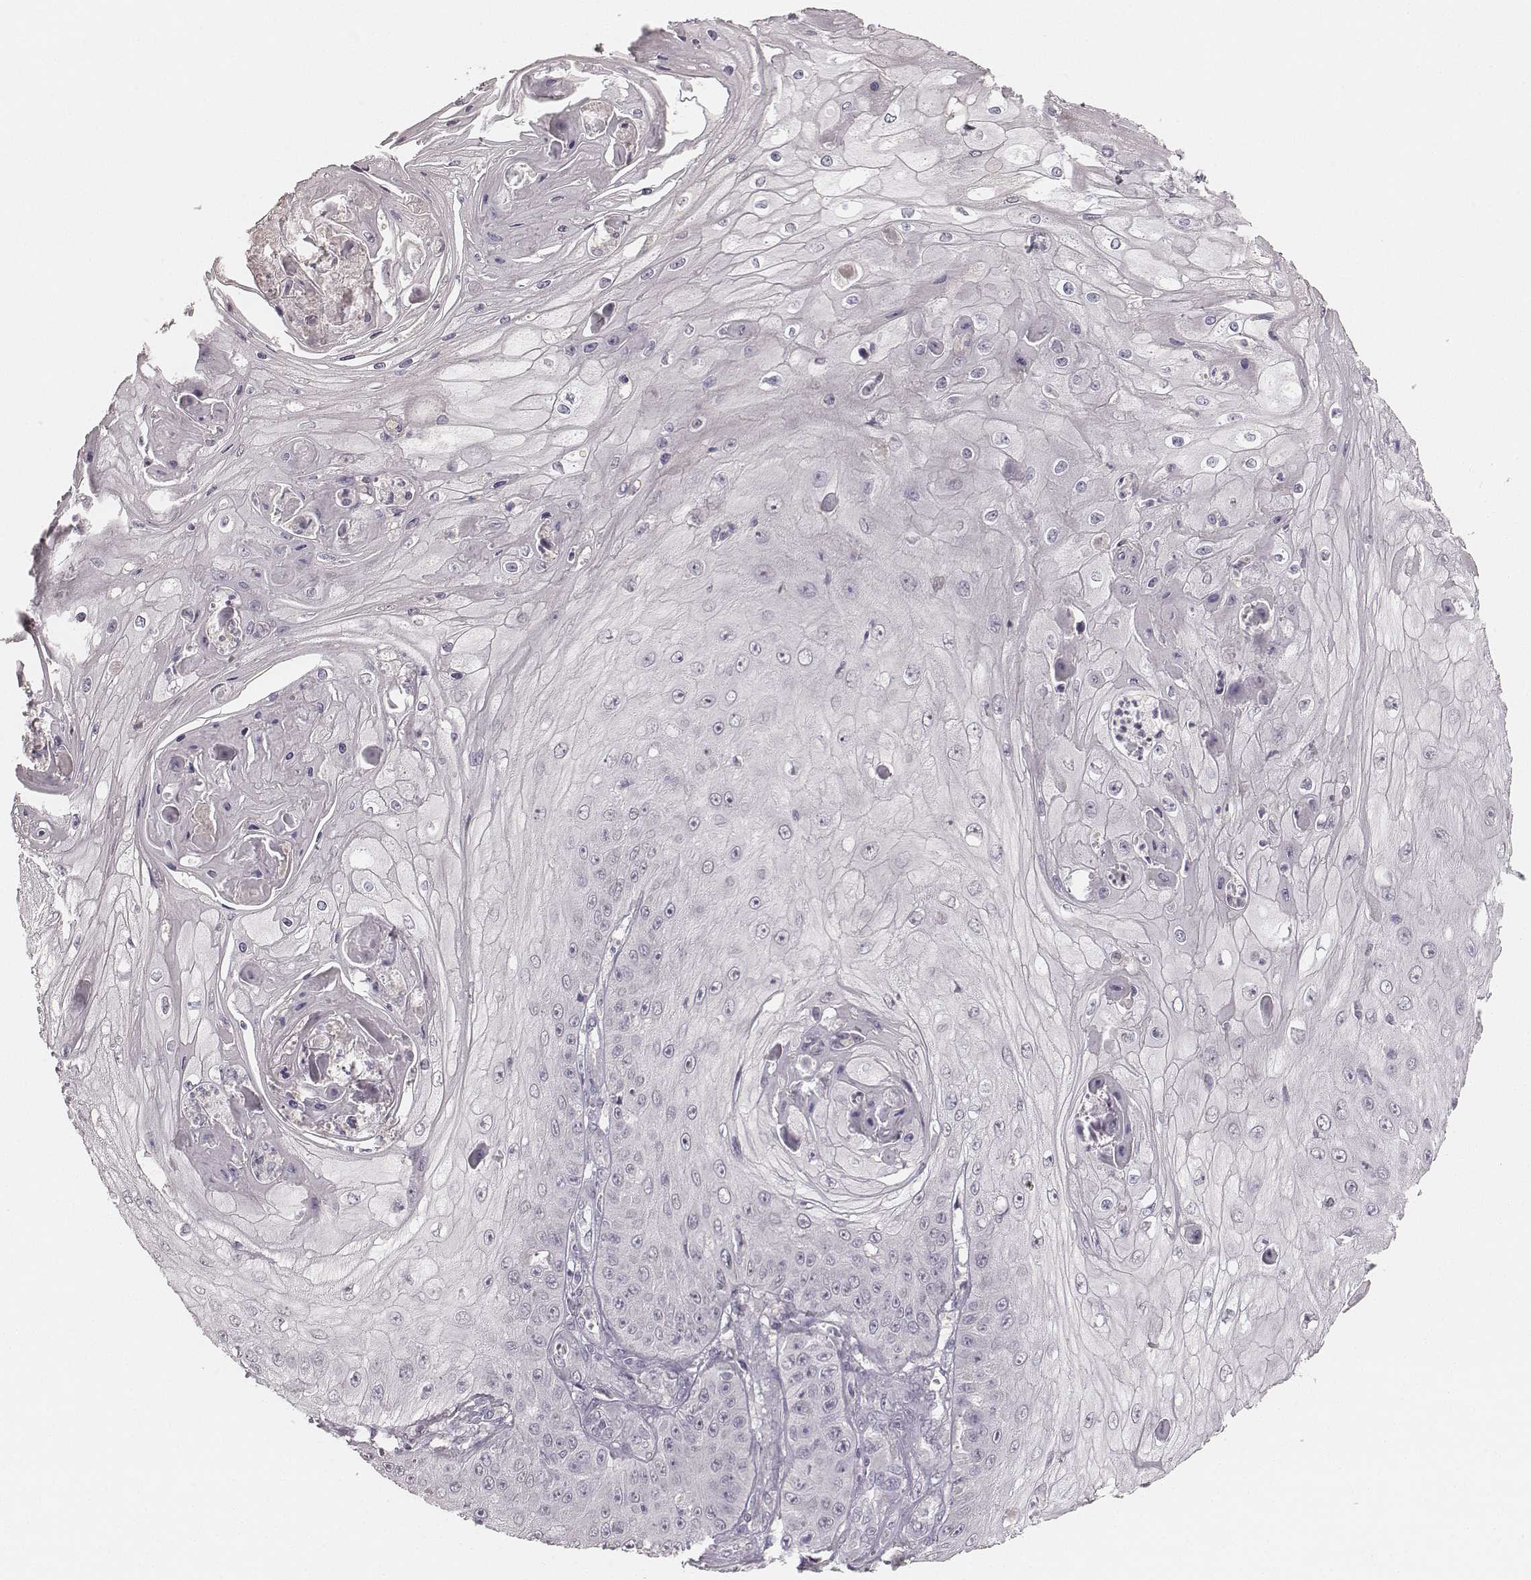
{"staining": {"intensity": "negative", "quantity": "none", "location": "none"}, "tissue": "skin cancer", "cell_type": "Tumor cells", "image_type": "cancer", "snomed": [{"axis": "morphology", "description": "Squamous cell carcinoma, NOS"}, {"axis": "topography", "description": "Skin"}], "caption": "Immunohistochemical staining of skin cancer displays no significant staining in tumor cells.", "gene": "LY6K", "patient": {"sex": "male", "age": 70}}